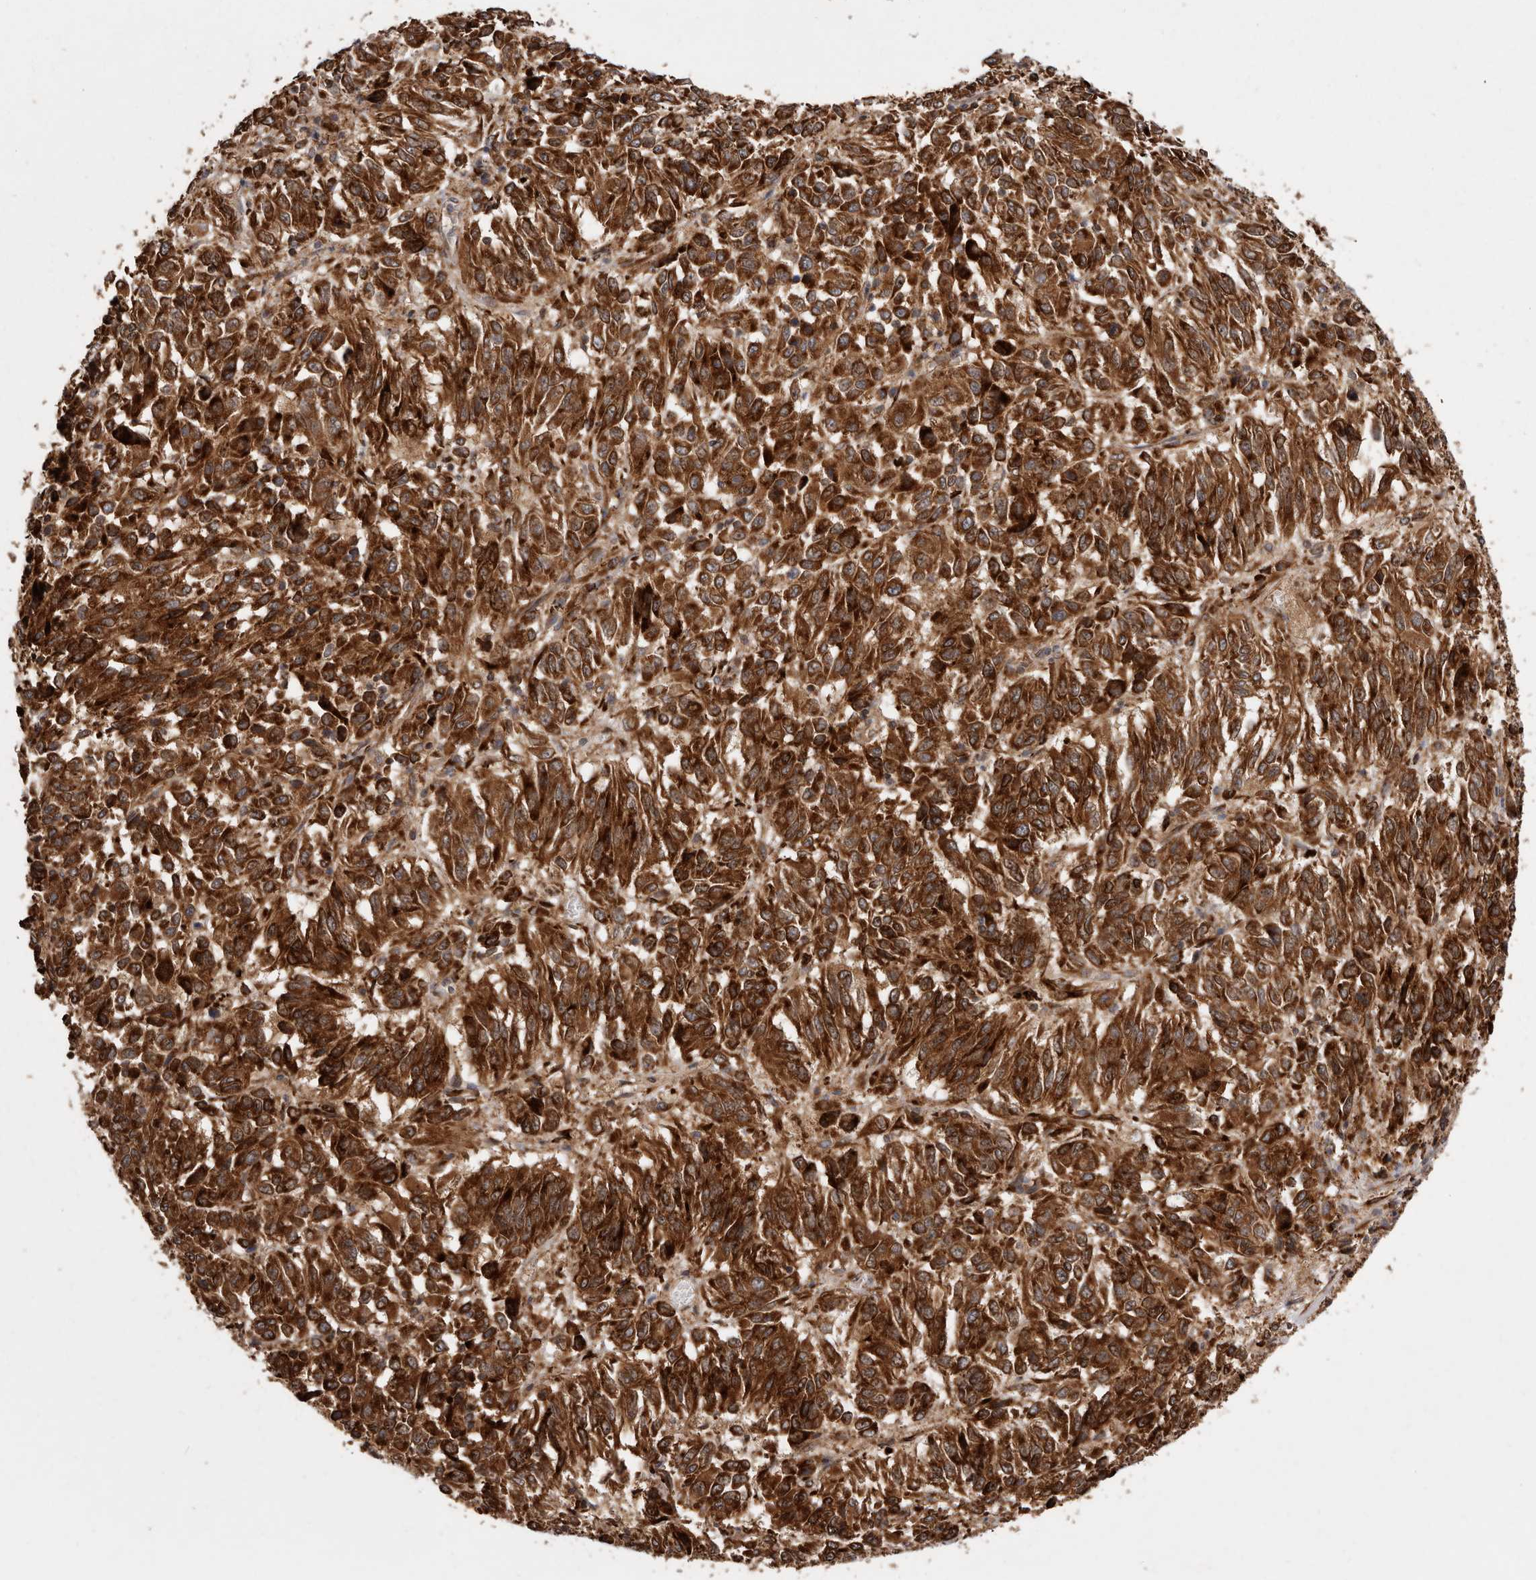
{"staining": {"intensity": "strong", "quantity": ">75%", "location": "cytoplasmic/membranous"}, "tissue": "melanoma", "cell_type": "Tumor cells", "image_type": "cancer", "snomed": [{"axis": "morphology", "description": "Malignant melanoma, Metastatic site"}, {"axis": "topography", "description": "Lung"}], "caption": "An image of melanoma stained for a protein shows strong cytoplasmic/membranous brown staining in tumor cells.", "gene": "FLAD1", "patient": {"sex": "male", "age": 64}}